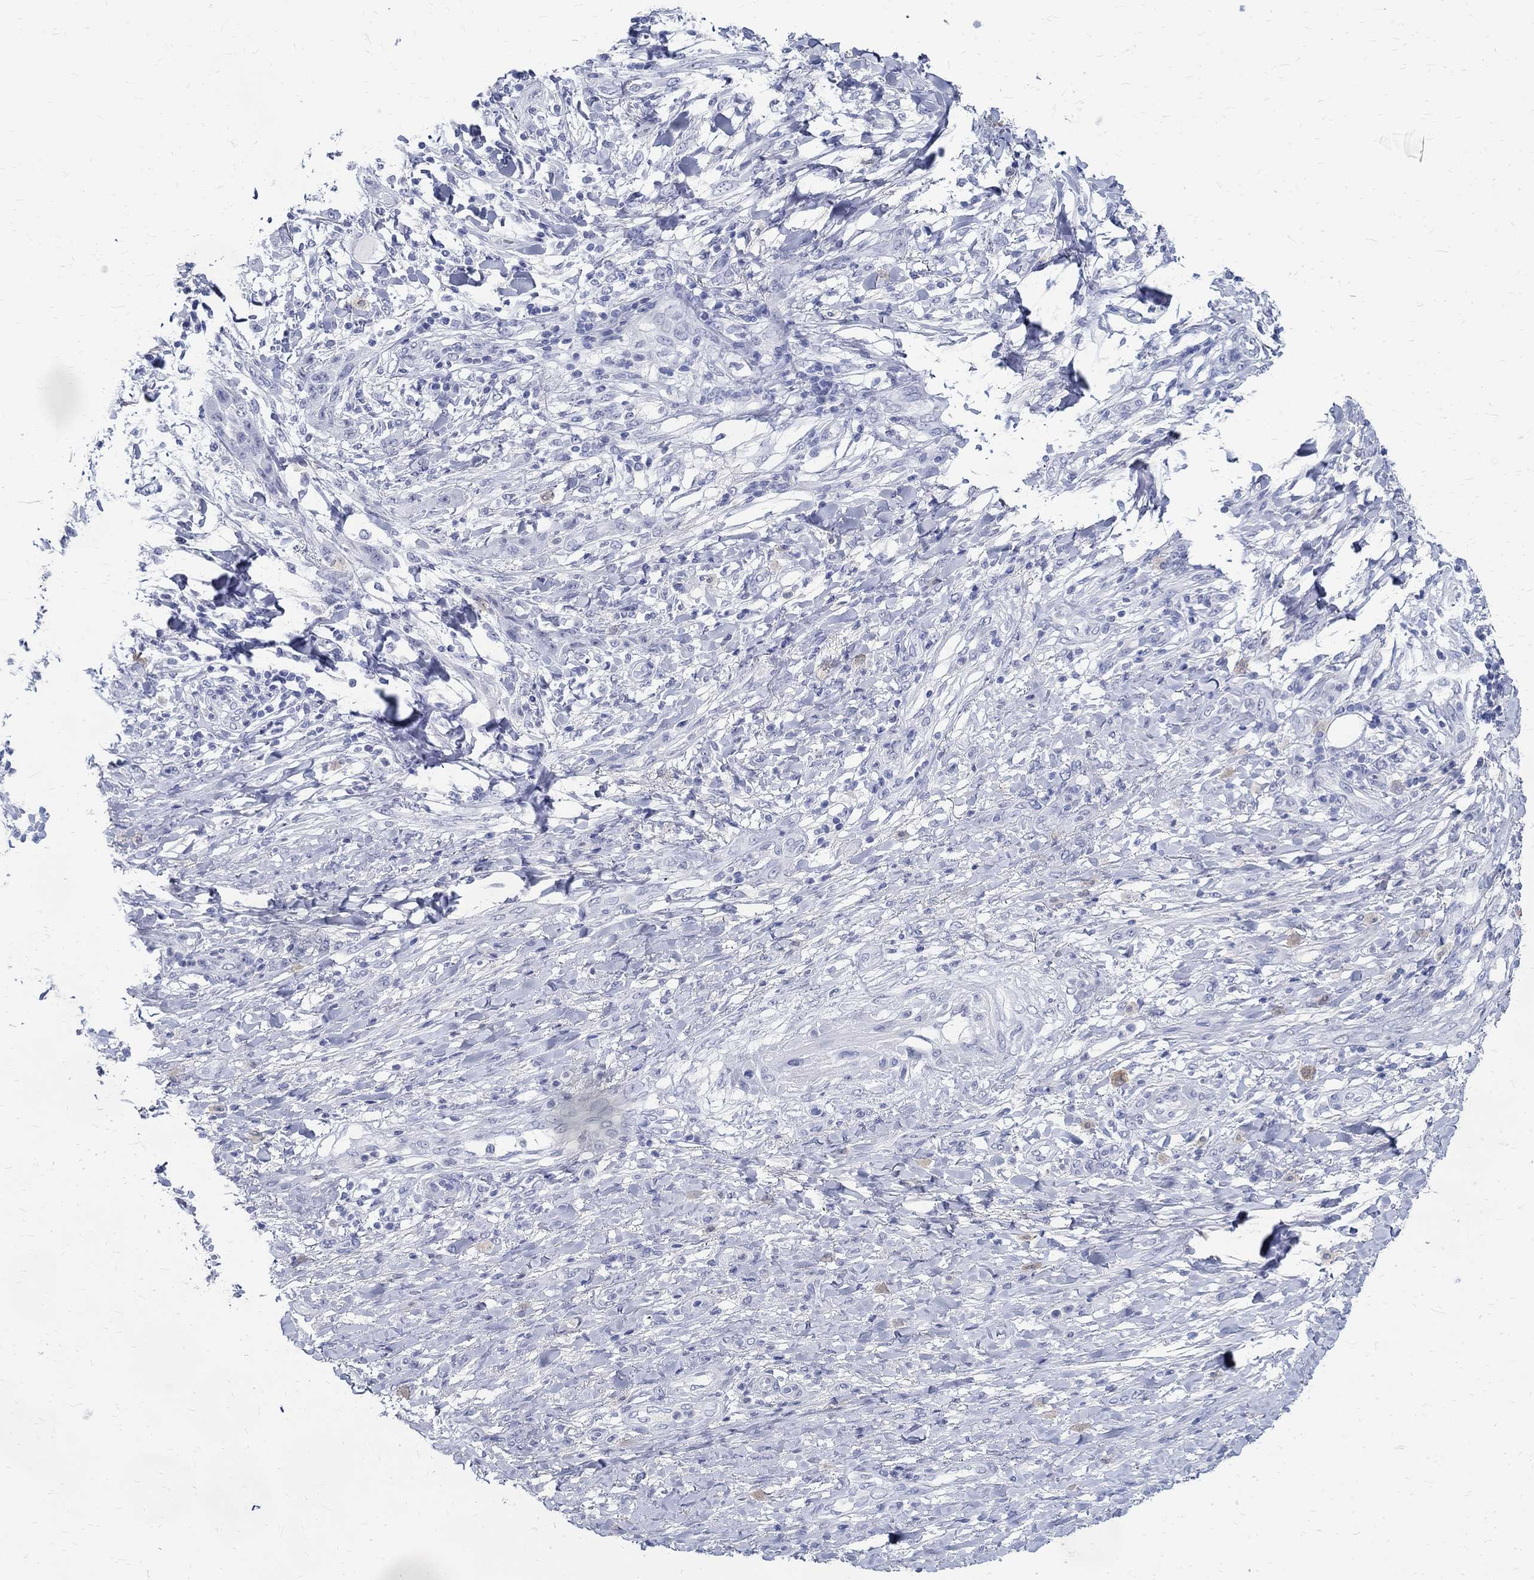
{"staining": {"intensity": "negative", "quantity": "none", "location": "none"}, "tissue": "skin cancer", "cell_type": "Tumor cells", "image_type": "cancer", "snomed": [{"axis": "morphology", "description": "Squamous cell carcinoma, NOS"}, {"axis": "topography", "description": "Skin"}], "caption": "Immunohistochemistry of human squamous cell carcinoma (skin) displays no staining in tumor cells.", "gene": "BSPRY", "patient": {"sex": "male", "age": 62}}